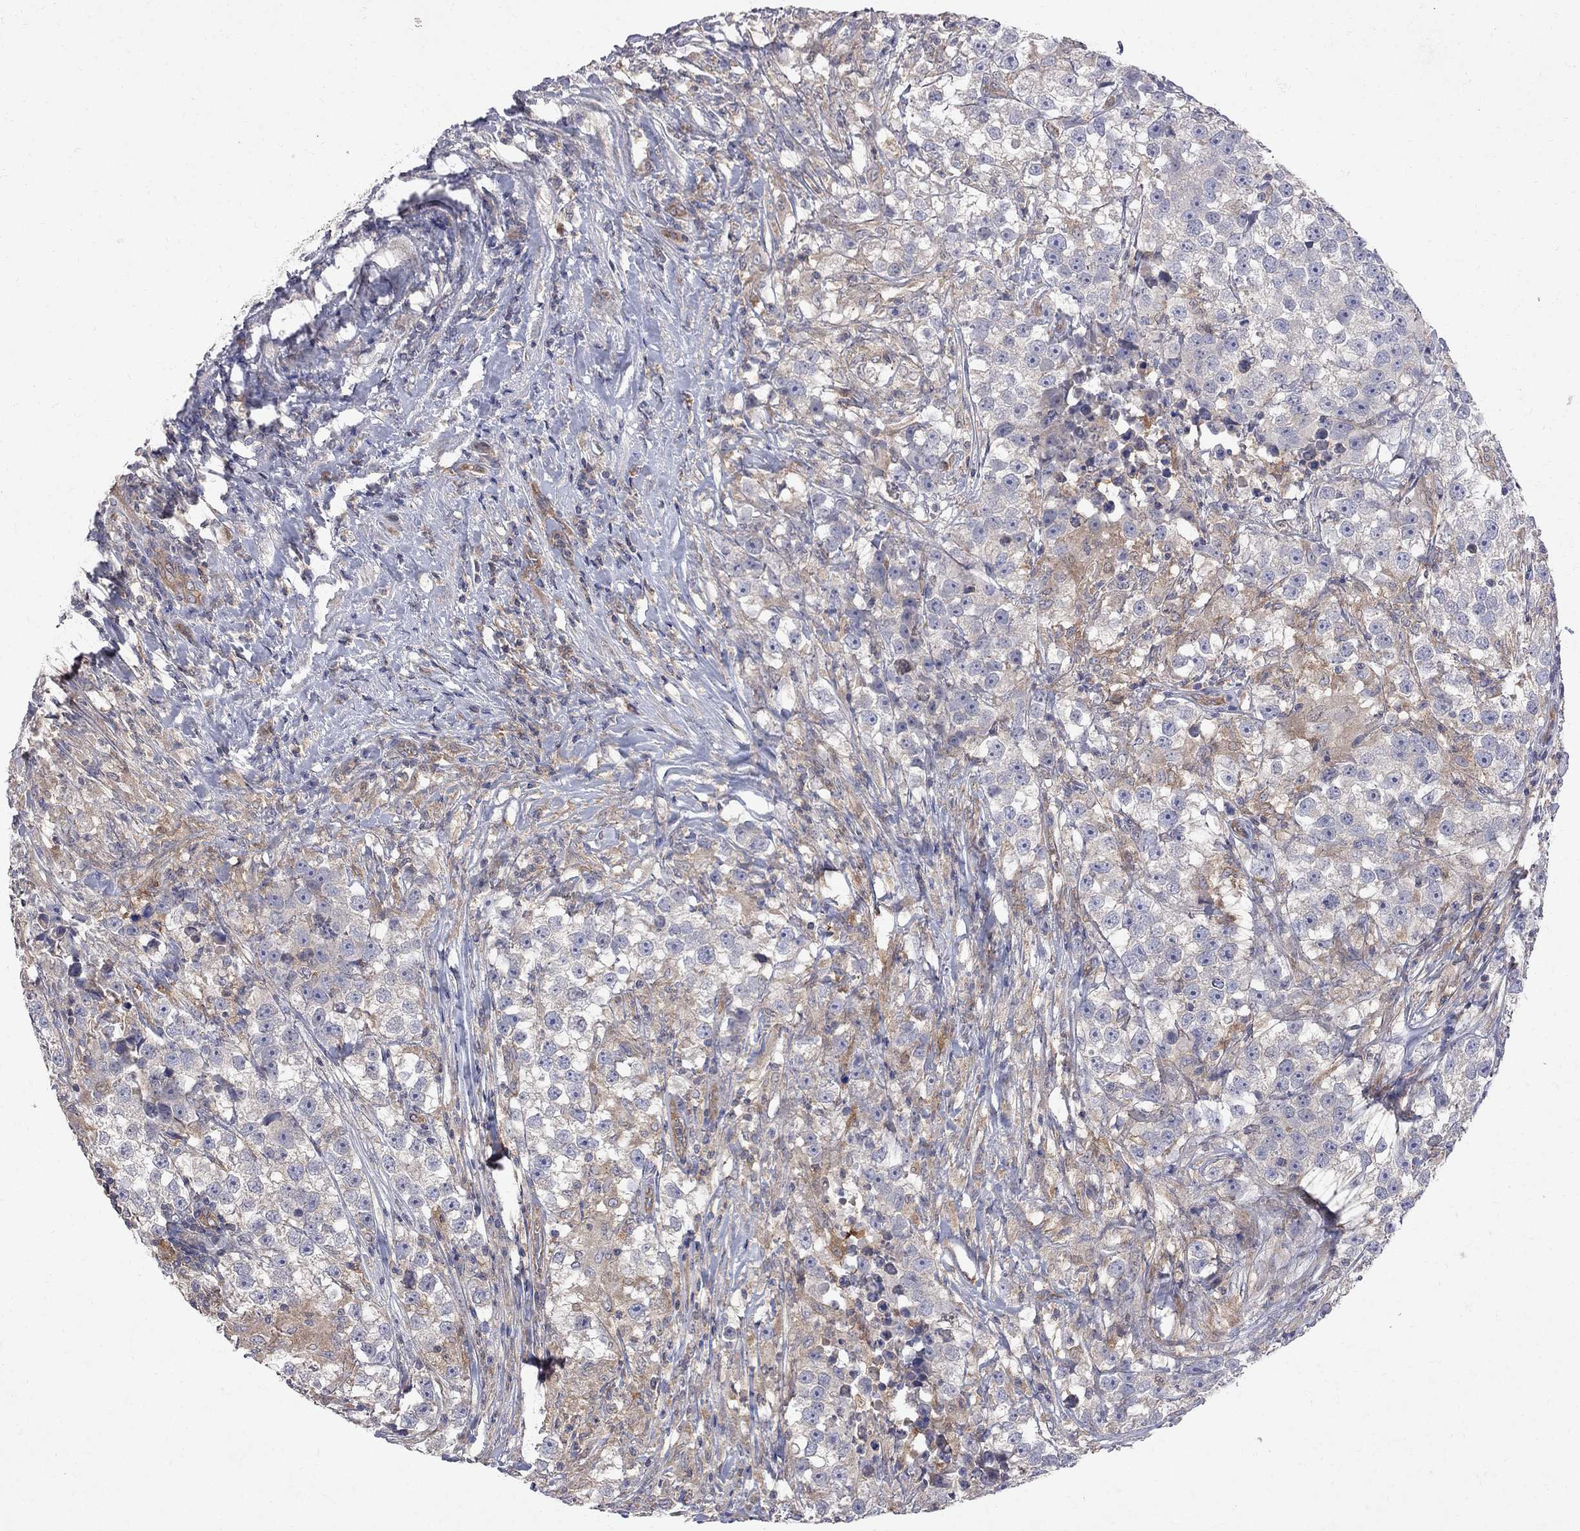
{"staining": {"intensity": "weak", "quantity": "25%-75%", "location": "cytoplasmic/membranous"}, "tissue": "testis cancer", "cell_type": "Tumor cells", "image_type": "cancer", "snomed": [{"axis": "morphology", "description": "Seminoma, NOS"}, {"axis": "topography", "description": "Testis"}], "caption": "Protein staining of testis cancer tissue reveals weak cytoplasmic/membranous expression in approximately 25%-75% of tumor cells.", "gene": "ABI3", "patient": {"sex": "male", "age": 46}}